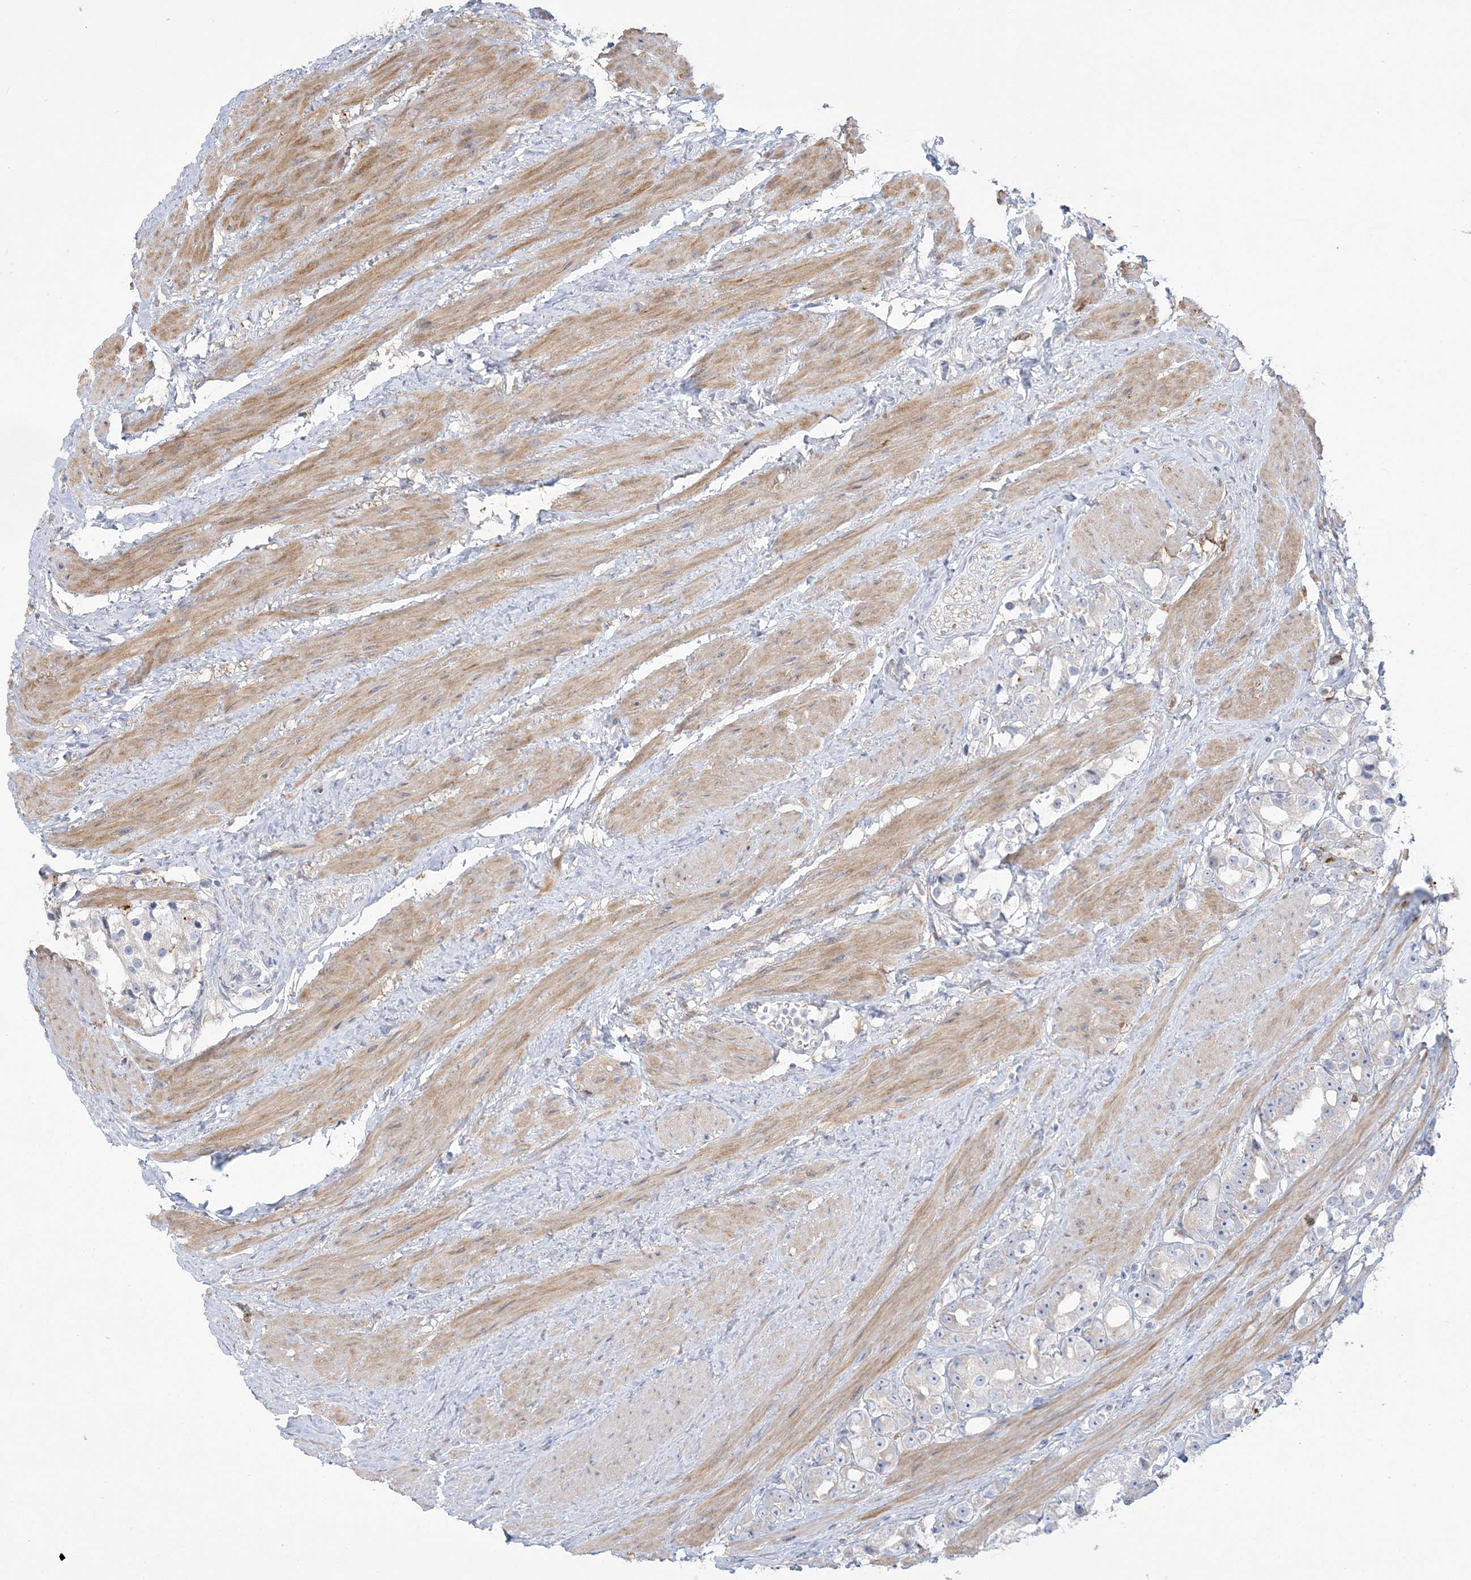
{"staining": {"intensity": "negative", "quantity": "none", "location": "none"}, "tissue": "prostate cancer", "cell_type": "Tumor cells", "image_type": "cancer", "snomed": [{"axis": "morphology", "description": "Adenocarcinoma, NOS"}, {"axis": "topography", "description": "Prostate"}], "caption": "This is an immunohistochemistry photomicrograph of human prostate adenocarcinoma. There is no expression in tumor cells.", "gene": "HAAO", "patient": {"sex": "male", "age": 79}}